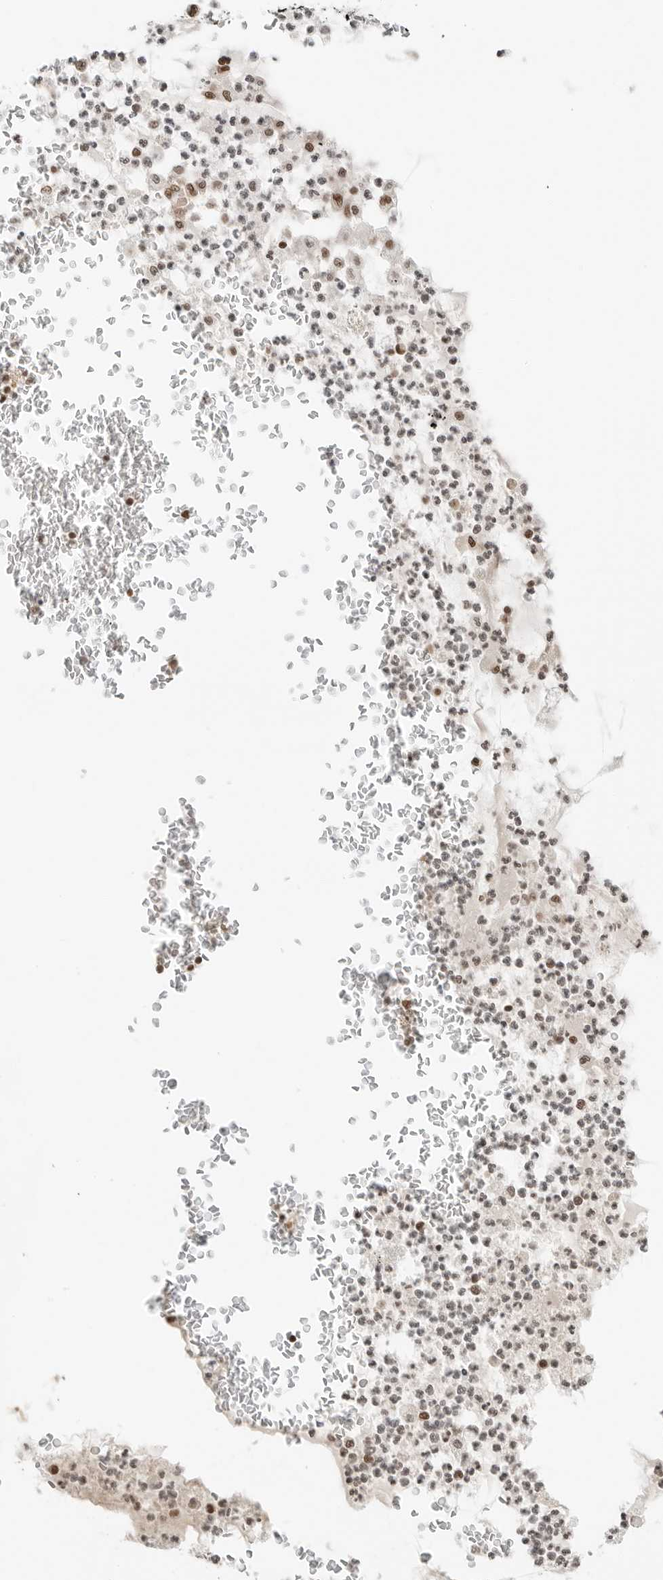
{"staining": {"intensity": "weak", "quantity": ">75%", "location": "nuclear"}, "tissue": "lung cancer", "cell_type": "Tumor cells", "image_type": "cancer", "snomed": [{"axis": "morphology", "description": "Adenocarcinoma, NOS"}, {"axis": "topography", "description": "Lung"}], "caption": "Protein expression analysis of adenocarcinoma (lung) shows weak nuclear staining in about >75% of tumor cells. (Brightfield microscopy of DAB IHC at high magnification).", "gene": "CRTC2", "patient": {"sex": "female", "age": 70}}